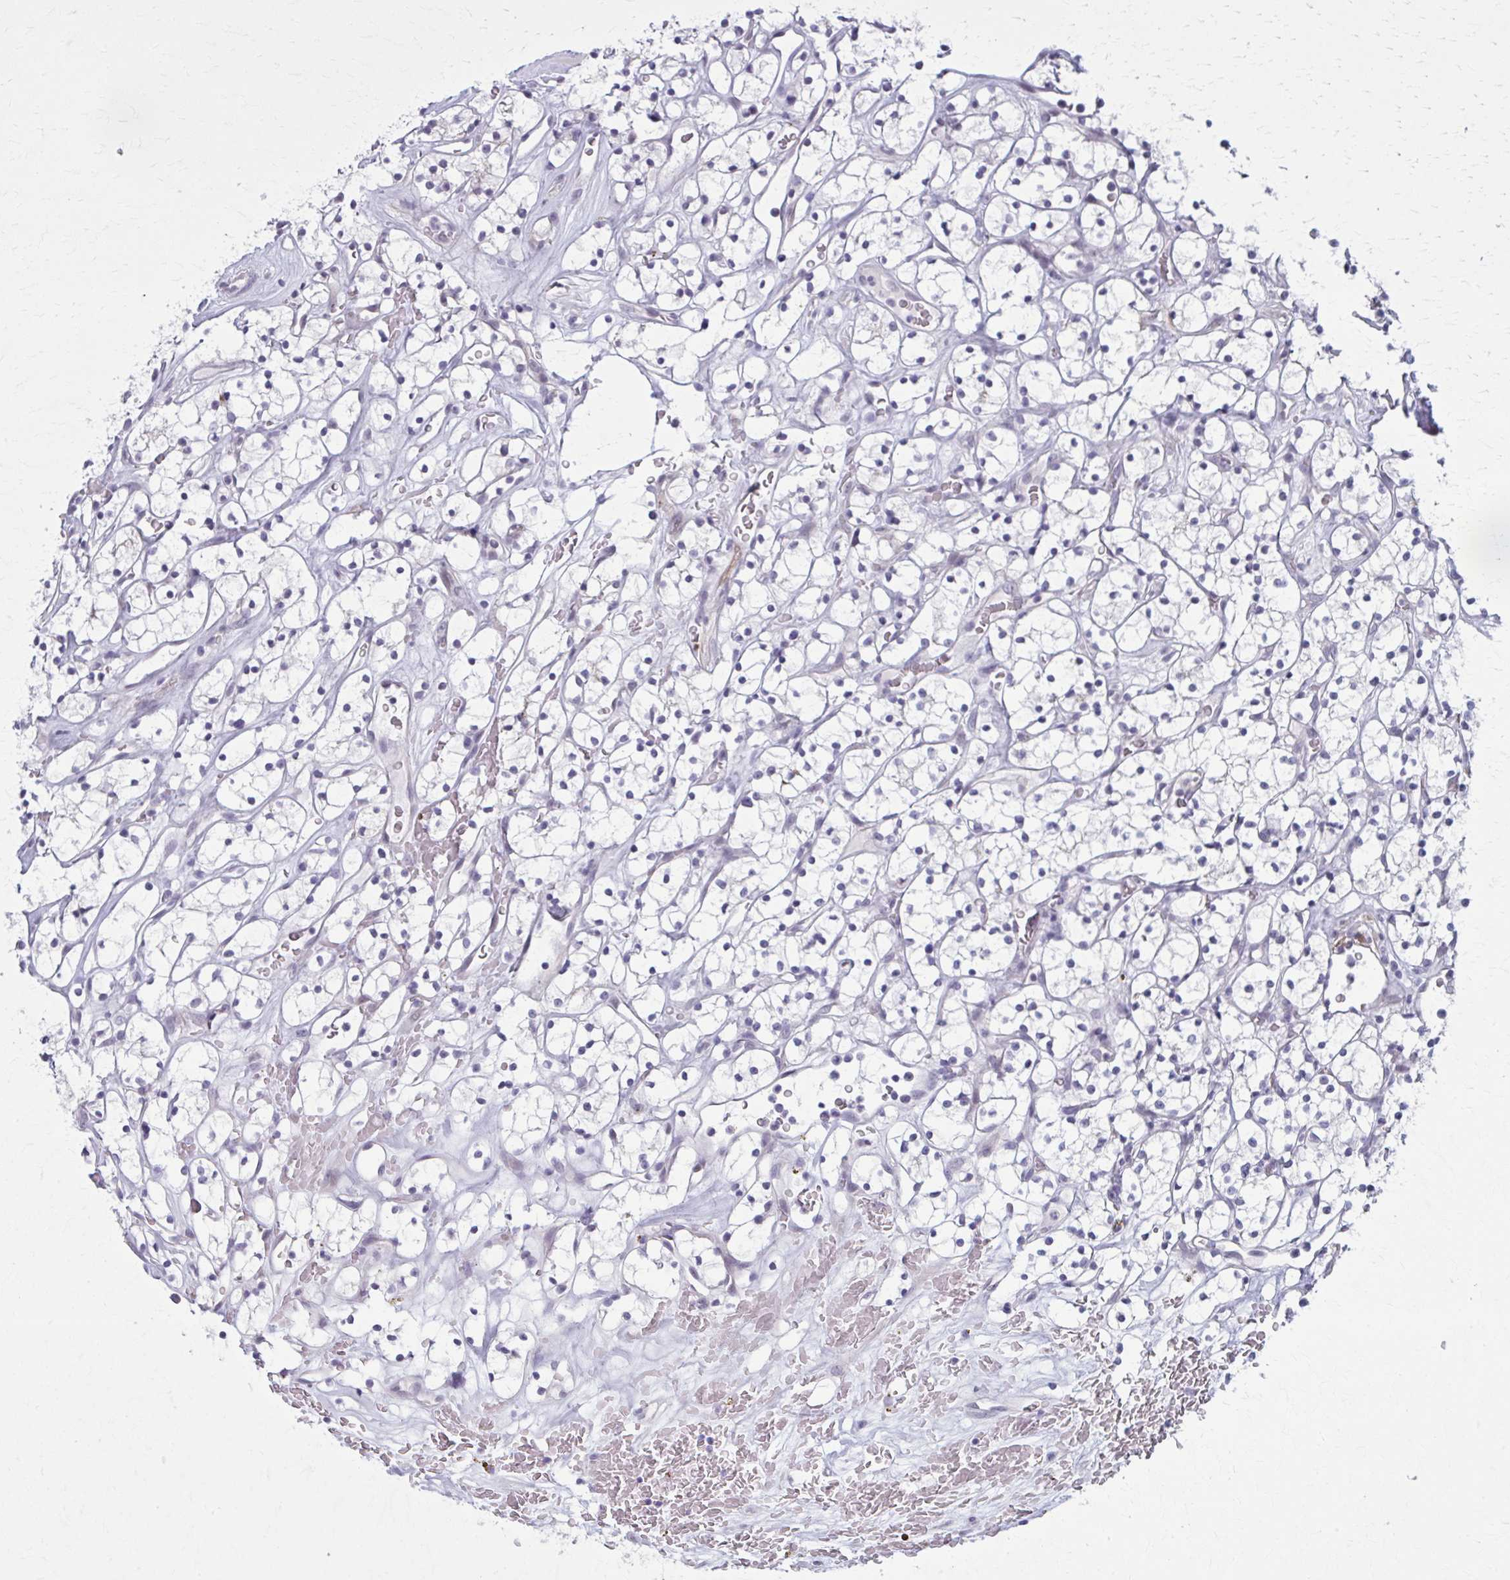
{"staining": {"intensity": "negative", "quantity": "none", "location": "none"}, "tissue": "renal cancer", "cell_type": "Tumor cells", "image_type": "cancer", "snomed": [{"axis": "morphology", "description": "Adenocarcinoma, NOS"}, {"axis": "topography", "description": "Kidney"}], "caption": "Human renal cancer (adenocarcinoma) stained for a protein using immunohistochemistry (IHC) displays no positivity in tumor cells.", "gene": "NUMBL", "patient": {"sex": "female", "age": 64}}